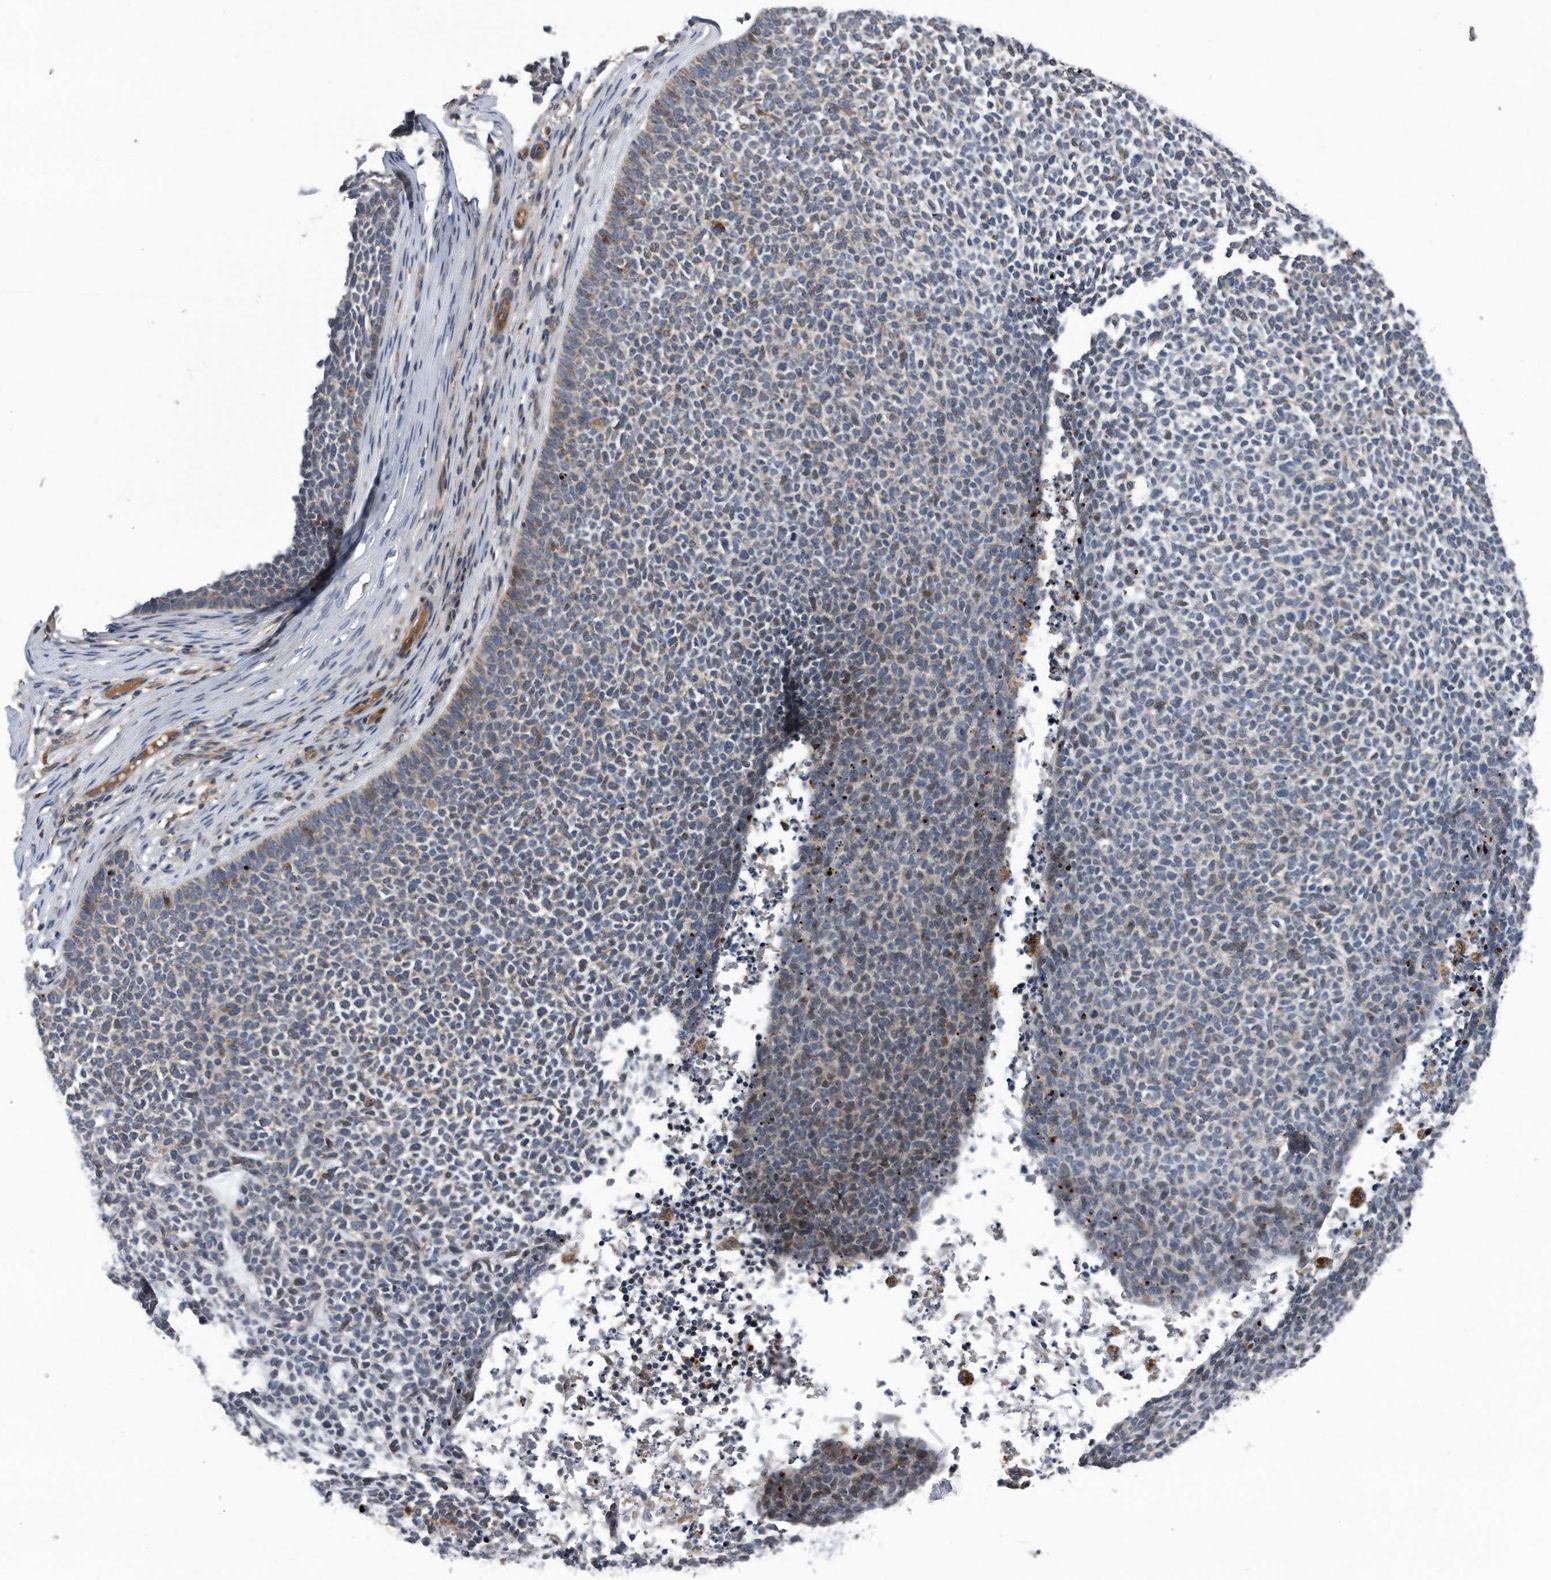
{"staining": {"intensity": "weak", "quantity": "<25%", "location": "cytoplasmic/membranous,nuclear"}, "tissue": "skin cancer", "cell_type": "Tumor cells", "image_type": "cancer", "snomed": [{"axis": "morphology", "description": "Basal cell carcinoma"}, {"axis": "topography", "description": "Skin"}], "caption": "High power microscopy micrograph of an immunohistochemistry photomicrograph of skin cancer, revealing no significant expression in tumor cells.", "gene": "DST", "patient": {"sex": "female", "age": 84}}